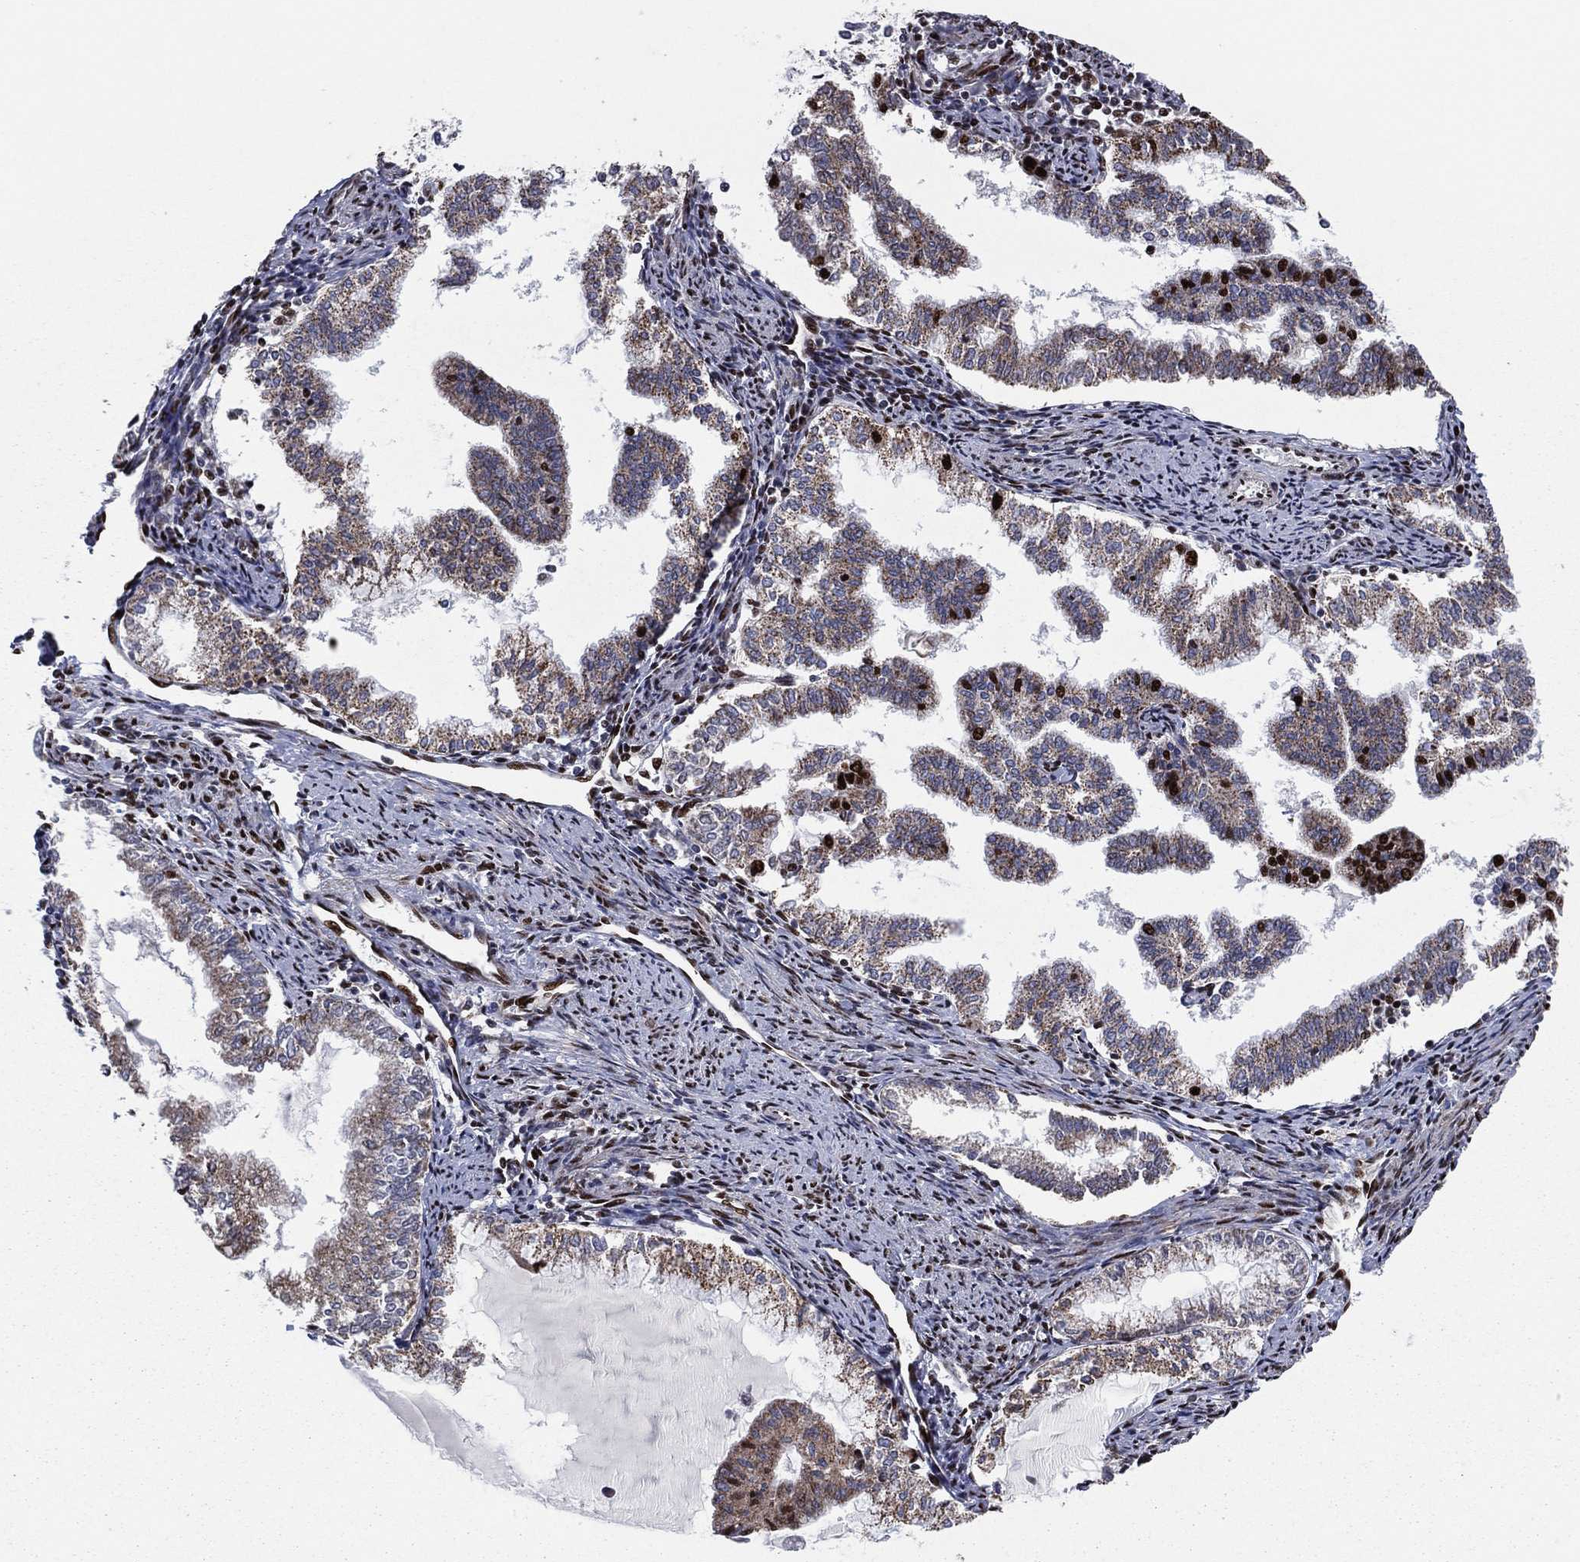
{"staining": {"intensity": "strong", "quantity": "<25%", "location": "nuclear"}, "tissue": "endometrial cancer", "cell_type": "Tumor cells", "image_type": "cancer", "snomed": [{"axis": "morphology", "description": "Adenocarcinoma, NOS"}, {"axis": "topography", "description": "Endometrium"}], "caption": "Protein expression analysis of endometrial cancer demonstrates strong nuclear expression in approximately <25% of tumor cells. (DAB (3,3'-diaminobenzidine) IHC with brightfield microscopy, high magnification).", "gene": "TP53BP1", "patient": {"sex": "female", "age": 79}}